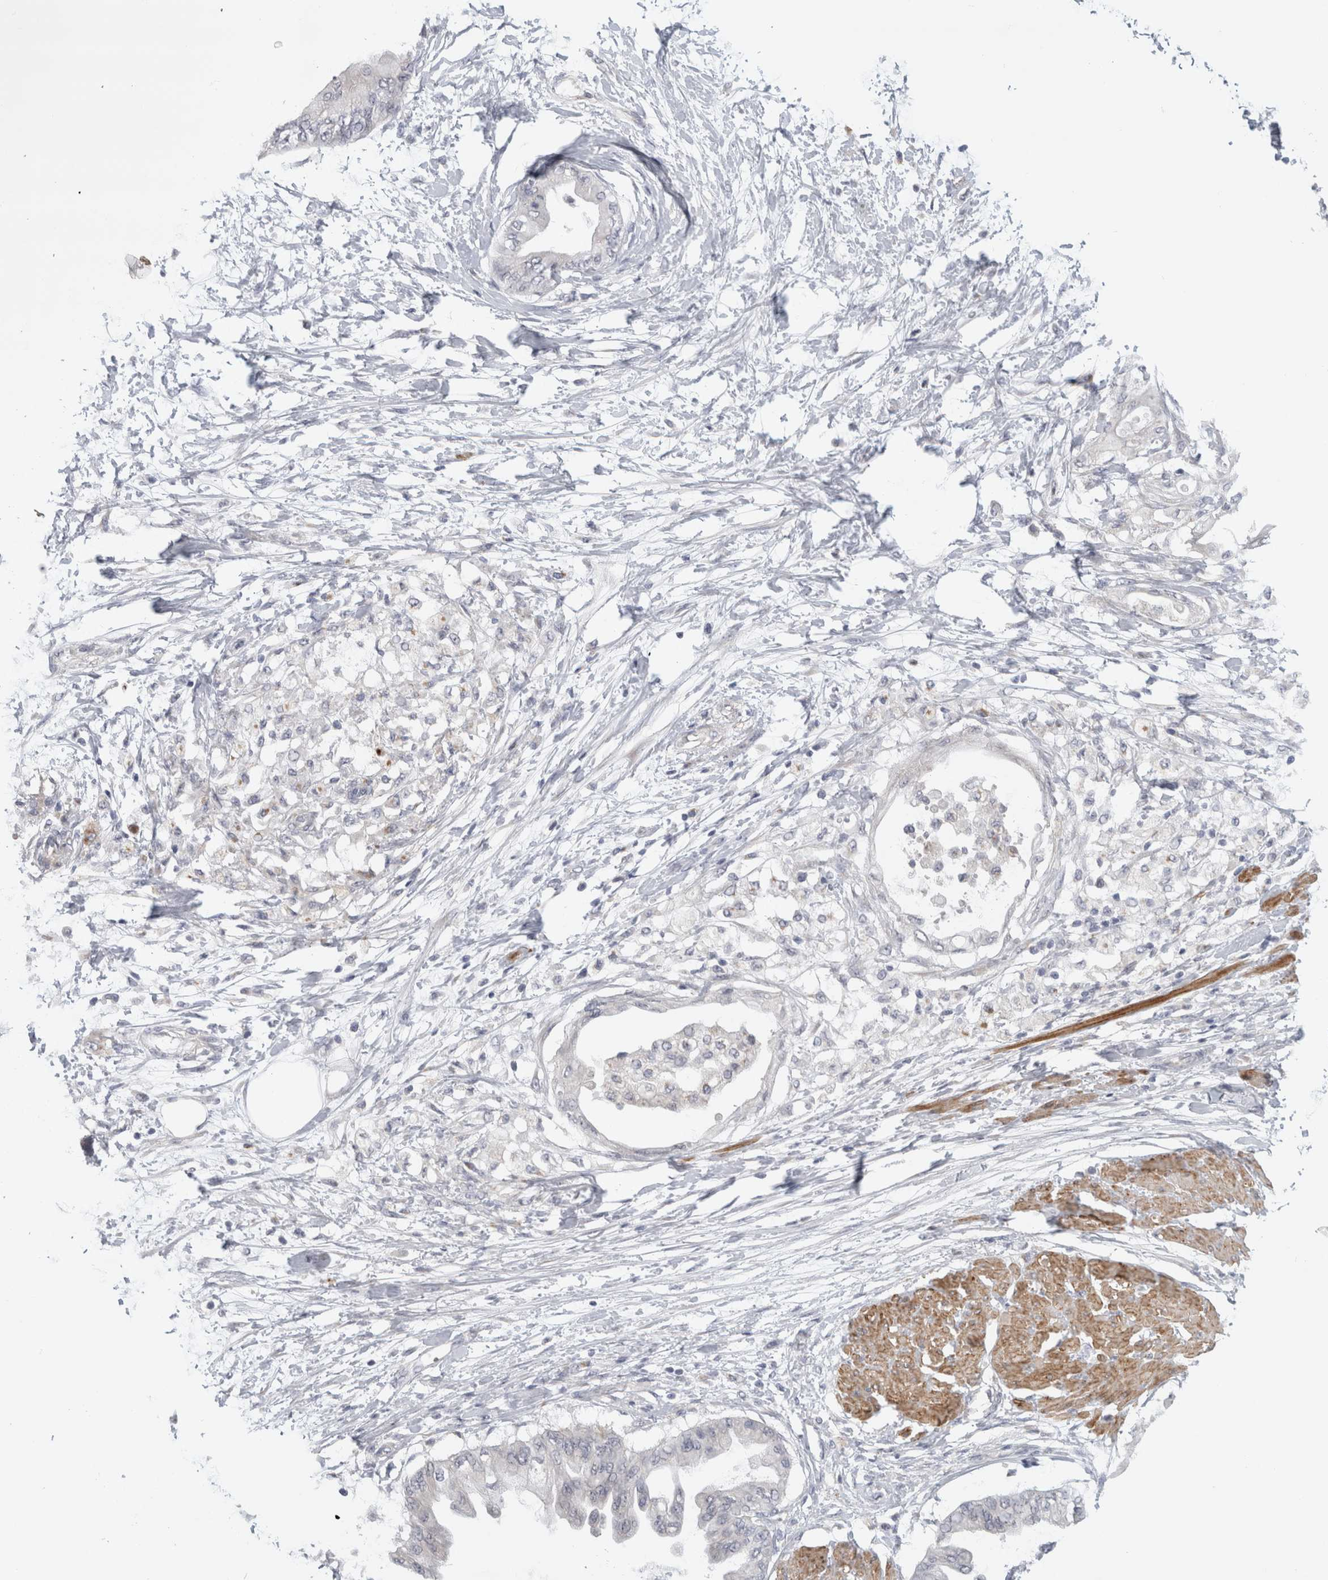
{"staining": {"intensity": "negative", "quantity": "none", "location": "none"}, "tissue": "pancreatic cancer", "cell_type": "Tumor cells", "image_type": "cancer", "snomed": [{"axis": "morphology", "description": "Normal tissue, NOS"}, {"axis": "morphology", "description": "Adenocarcinoma, NOS"}, {"axis": "topography", "description": "Pancreas"}, {"axis": "topography", "description": "Duodenum"}], "caption": "Pancreatic adenocarcinoma was stained to show a protein in brown. There is no significant staining in tumor cells.", "gene": "MGAT1", "patient": {"sex": "female", "age": 60}}